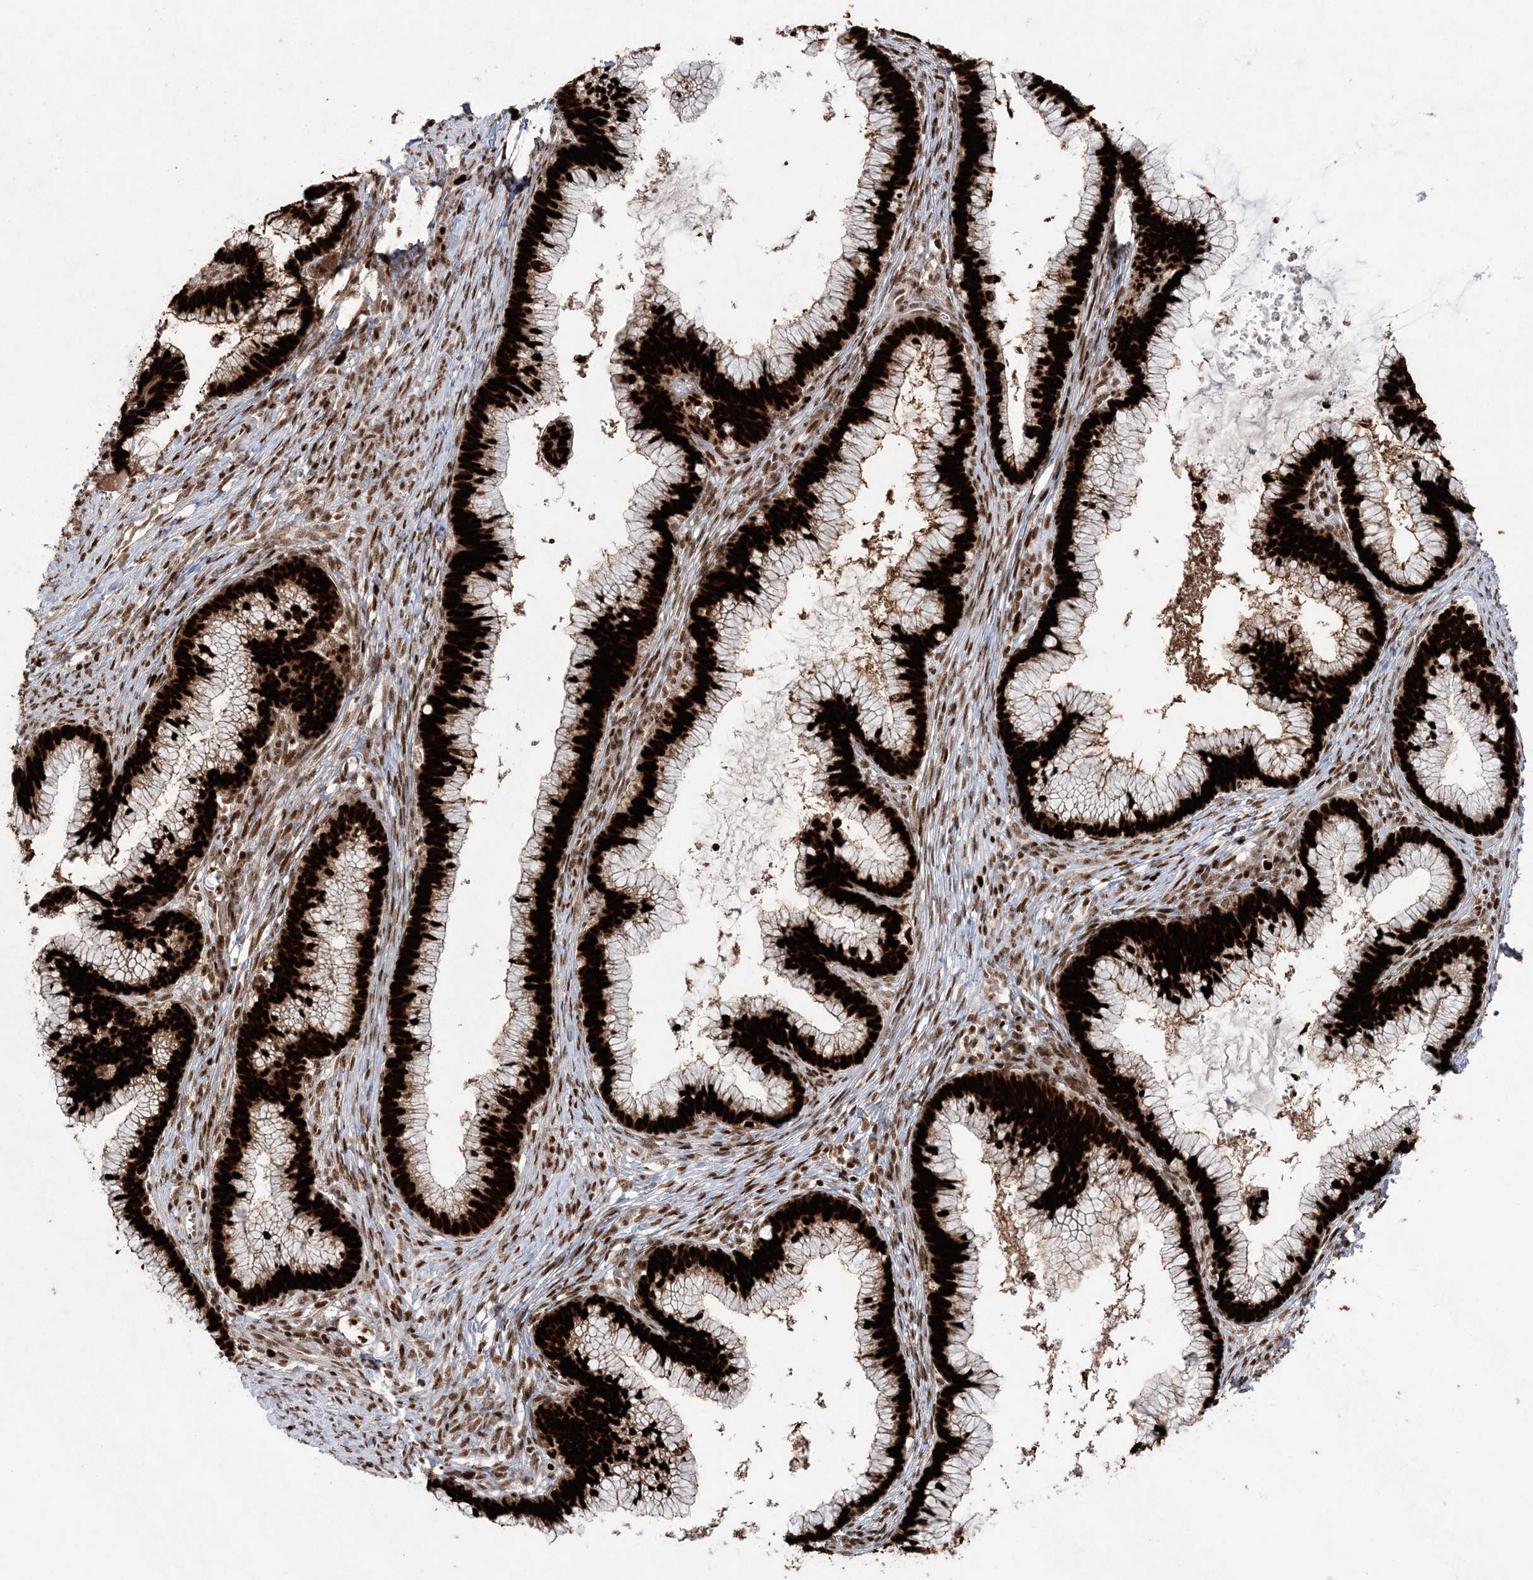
{"staining": {"intensity": "strong", "quantity": ">75%", "location": "nuclear"}, "tissue": "cervical cancer", "cell_type": "Tumor cells", "image_type": "cancer", "snomed": [{"axis": "morphology", "description": "Adenocarcinoma, NOS"}, {"axis": "topography", "description": "Cervix"}], "caption": "DAB immunohistochemical staining of human adenocarcinoma (cervical) displays strong nuclear protein expression in approximately >75% of tumor cells.", "gene": "LIG1", "patient": {"sex": "female", "age": 36}}